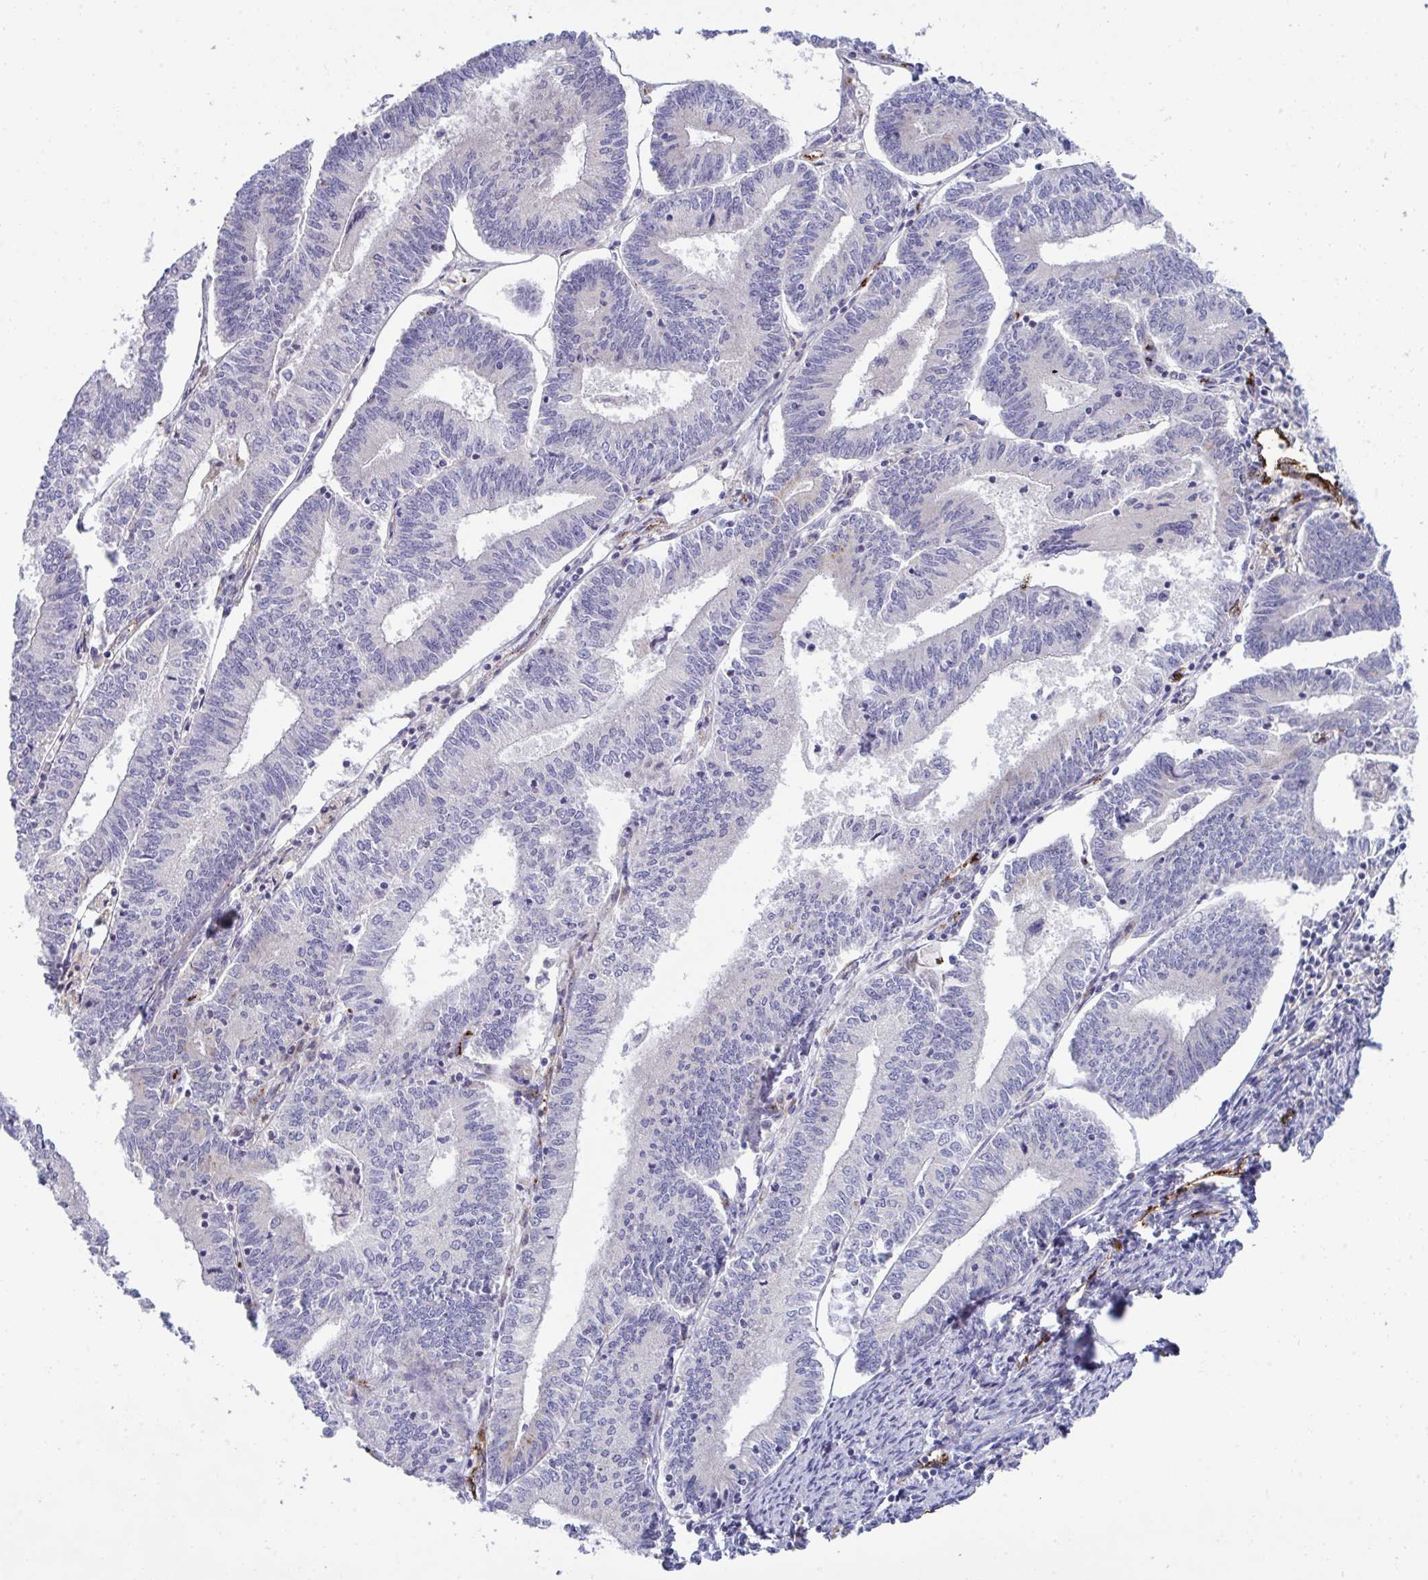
{"staining": {"intensity": "negative", "quantity": "none", "location": "none"}, "tissue": "endometrial cancer", "cell_type": "Tumor cells", "image_type": "cancer", "snomed": [{"axis": "morphology", "description": "Adenocarcinoma, NOS"}, {"axis": "topography", "description": "Endometrium"}], "caption": "DAB immunohistochemical staining of human endometrial cancer exhibits no significant expression in tumor cells.", "gene": "TOR1AIP2", "patient": {"sex": "female", "age": 61}}